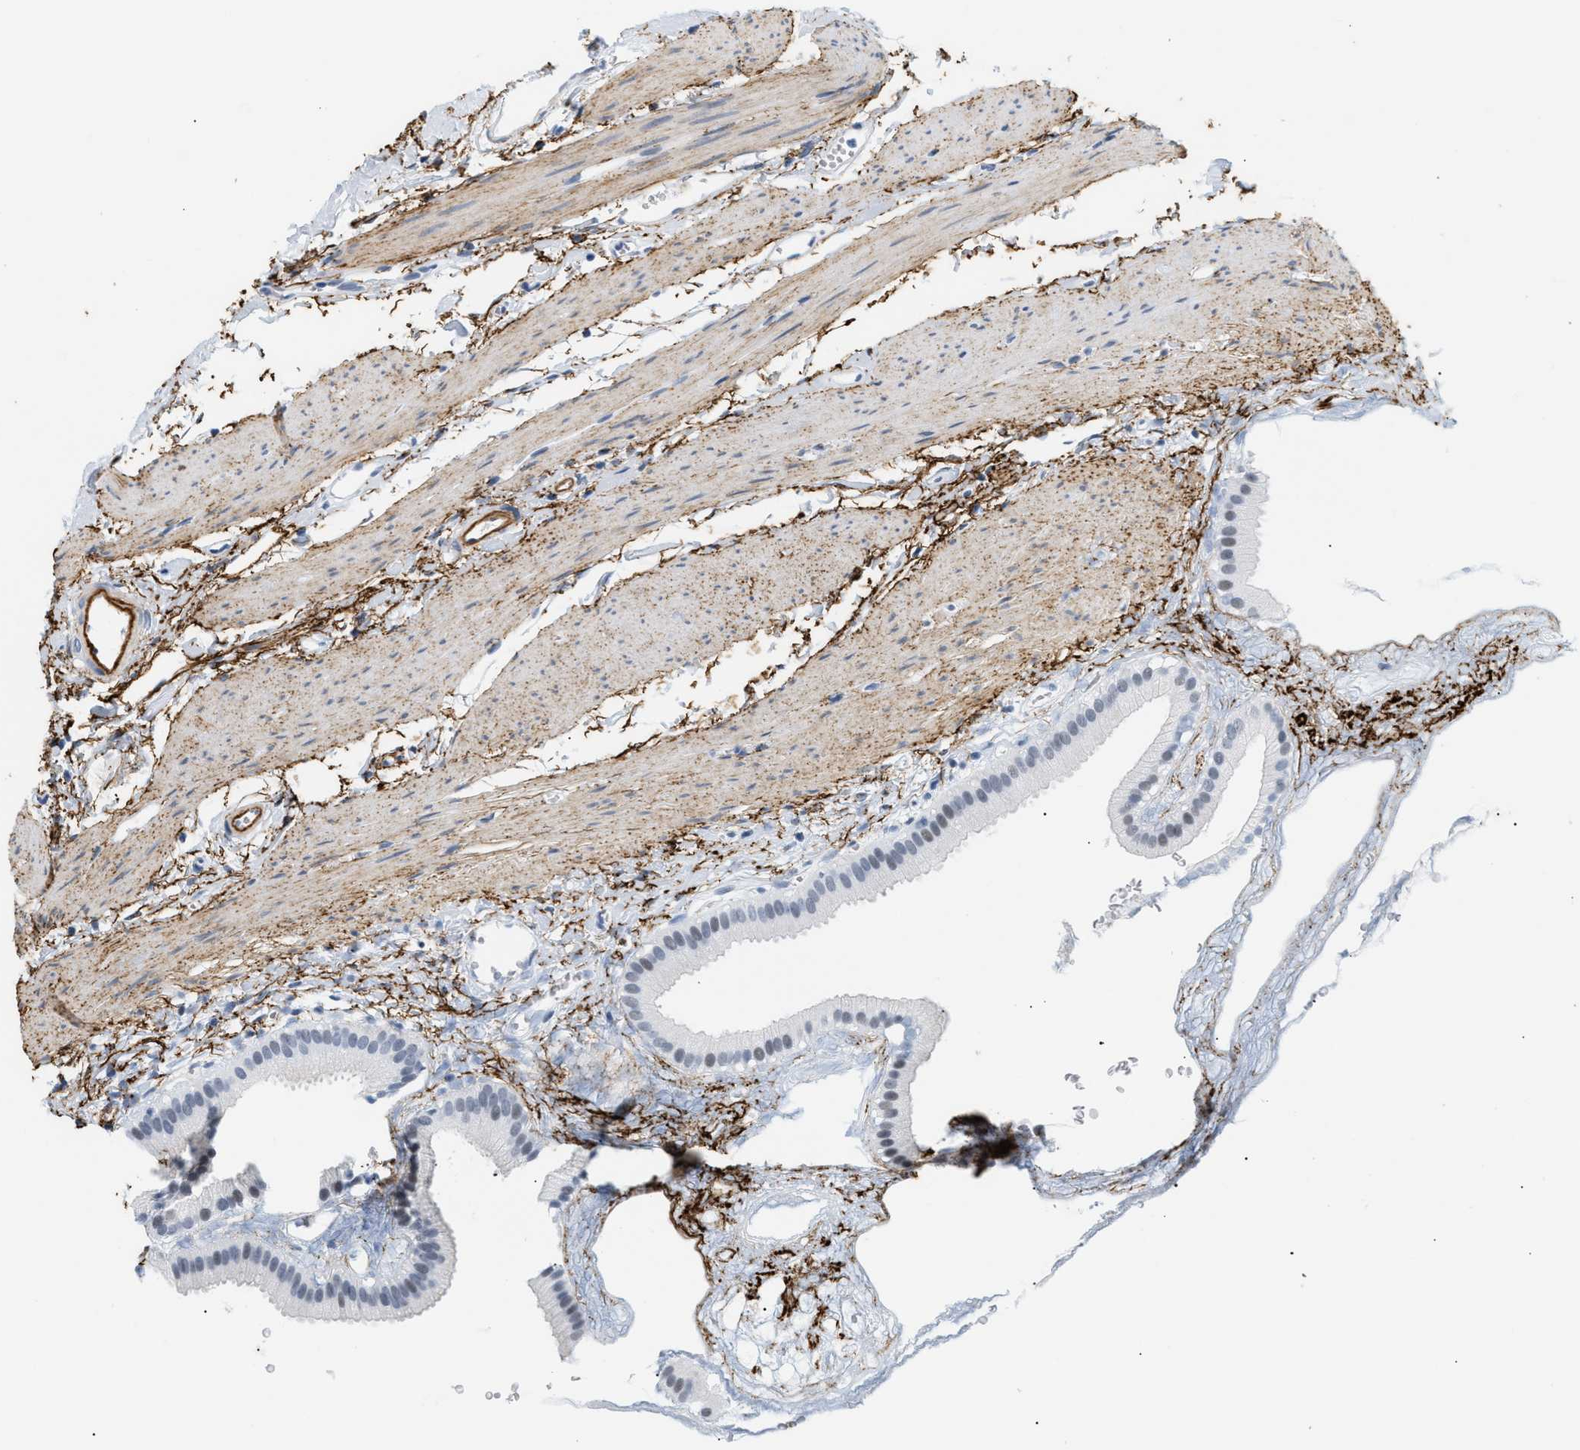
{"staining": {"intensity": "weak", "quantity": "<25%", "location": "nuclear"}, "tissue": "gallbladder", "cell_type": "Glandular cells", "image_type": "normal", "snomed": [{"axis": "morphology", "description": "Normal tissue, NOS"}, {"axis": "topography", "description": "Gallbladder"}], "caption": "Immunohistochemical staining of normal gallbladder reveals no significant positivity in glandular cells.", "gene": "ELN", "patient": {"sex": "female", "age": 64}}